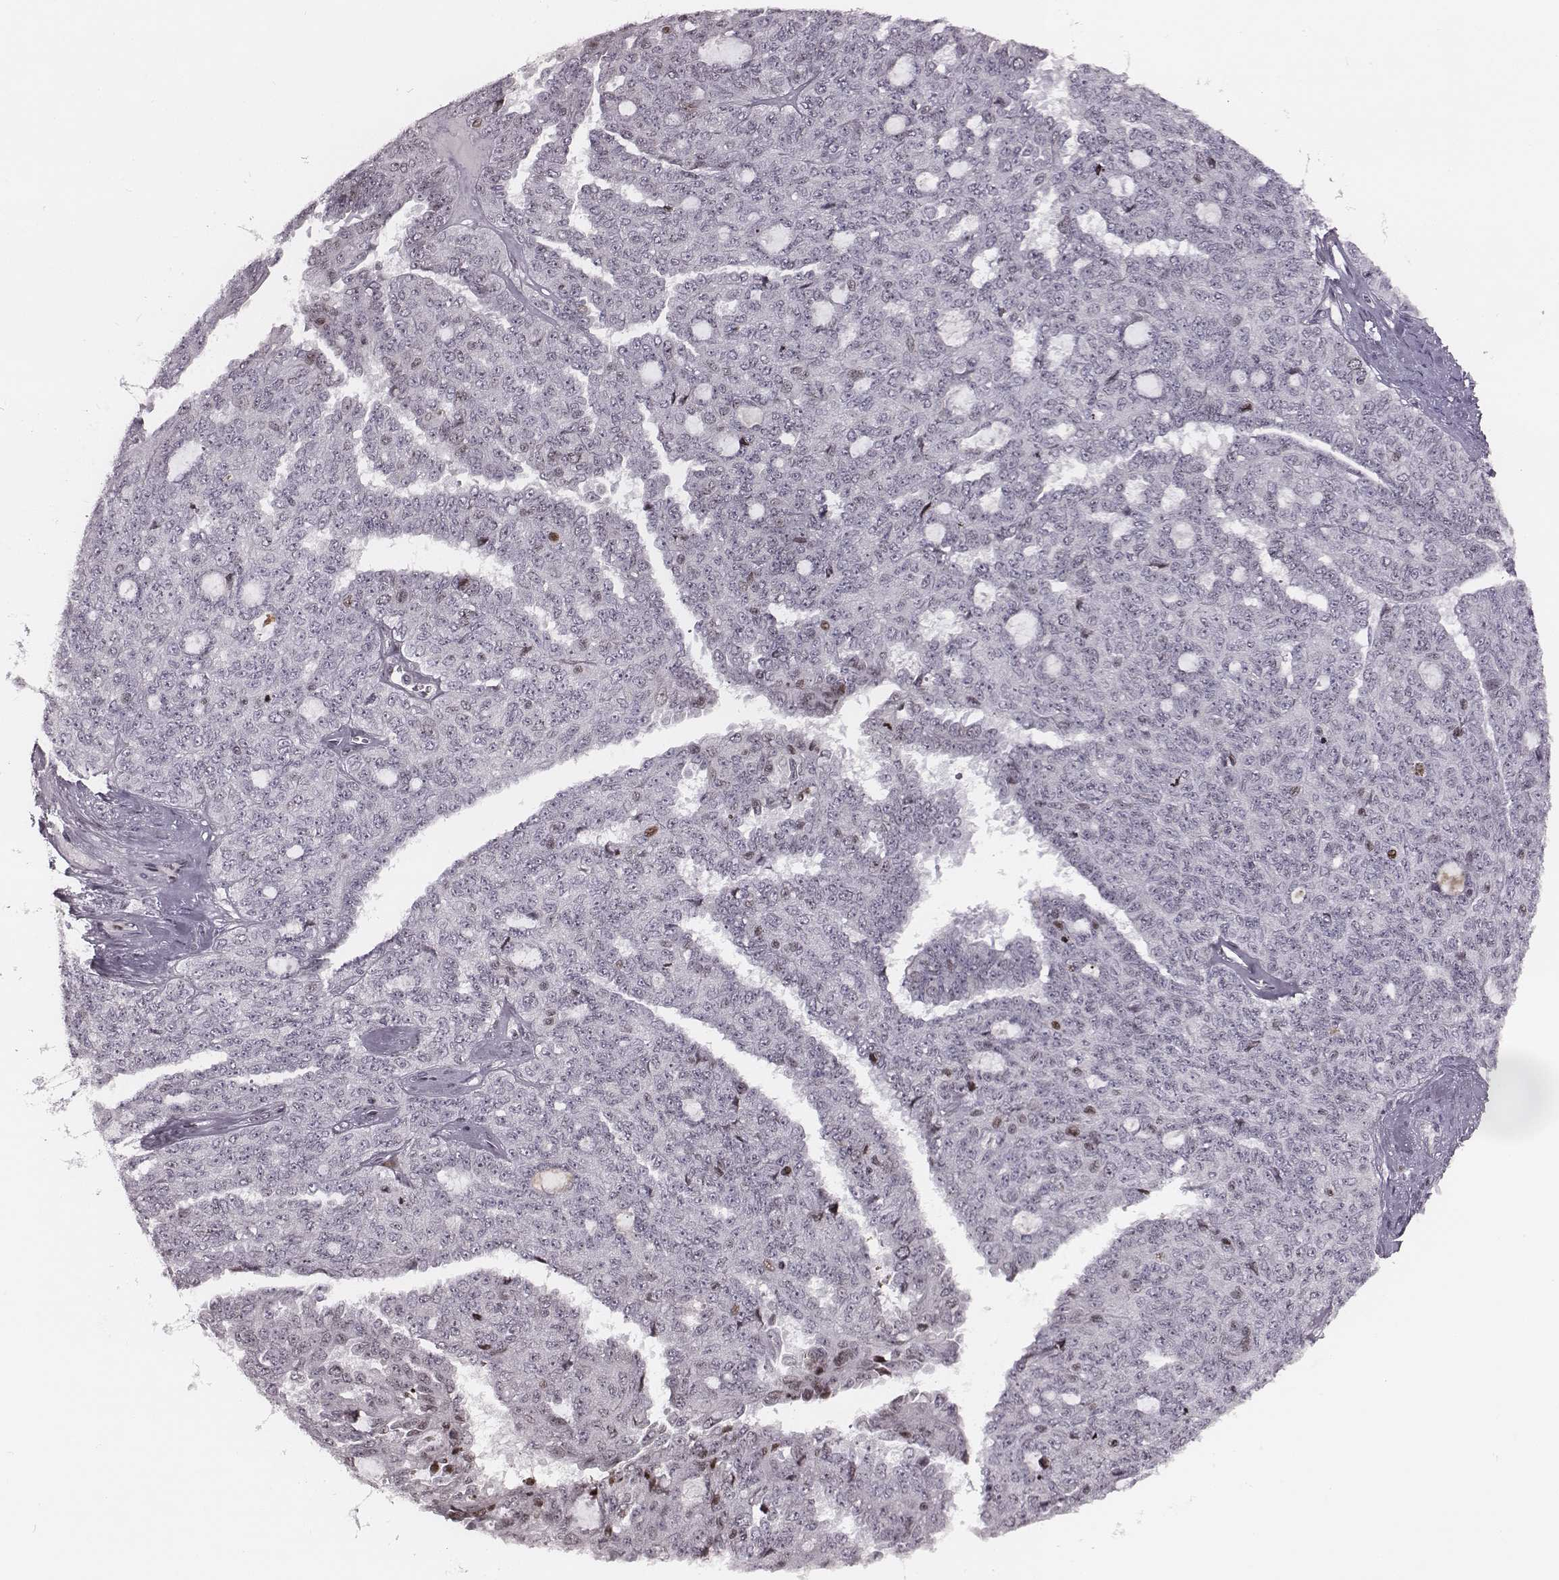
{"staining": {"intensity": "negative", "quantity": "none", "location": "none"}, "tissue": "ovarian cancer", "cell_type": "Tumor cells", "image_type": "cancer", "snomed": [{"axis": "morphology", "description": "Cystadenocarcinoma, serous, NOS"}, {"axis": "topography", "description": "Ovary"}], "caption": "Protein analysis of ovarian cancer shows no significant positivity in tumor cells.", "gene": "NDC1", "patient": {"sex": "female", "age": 71}}